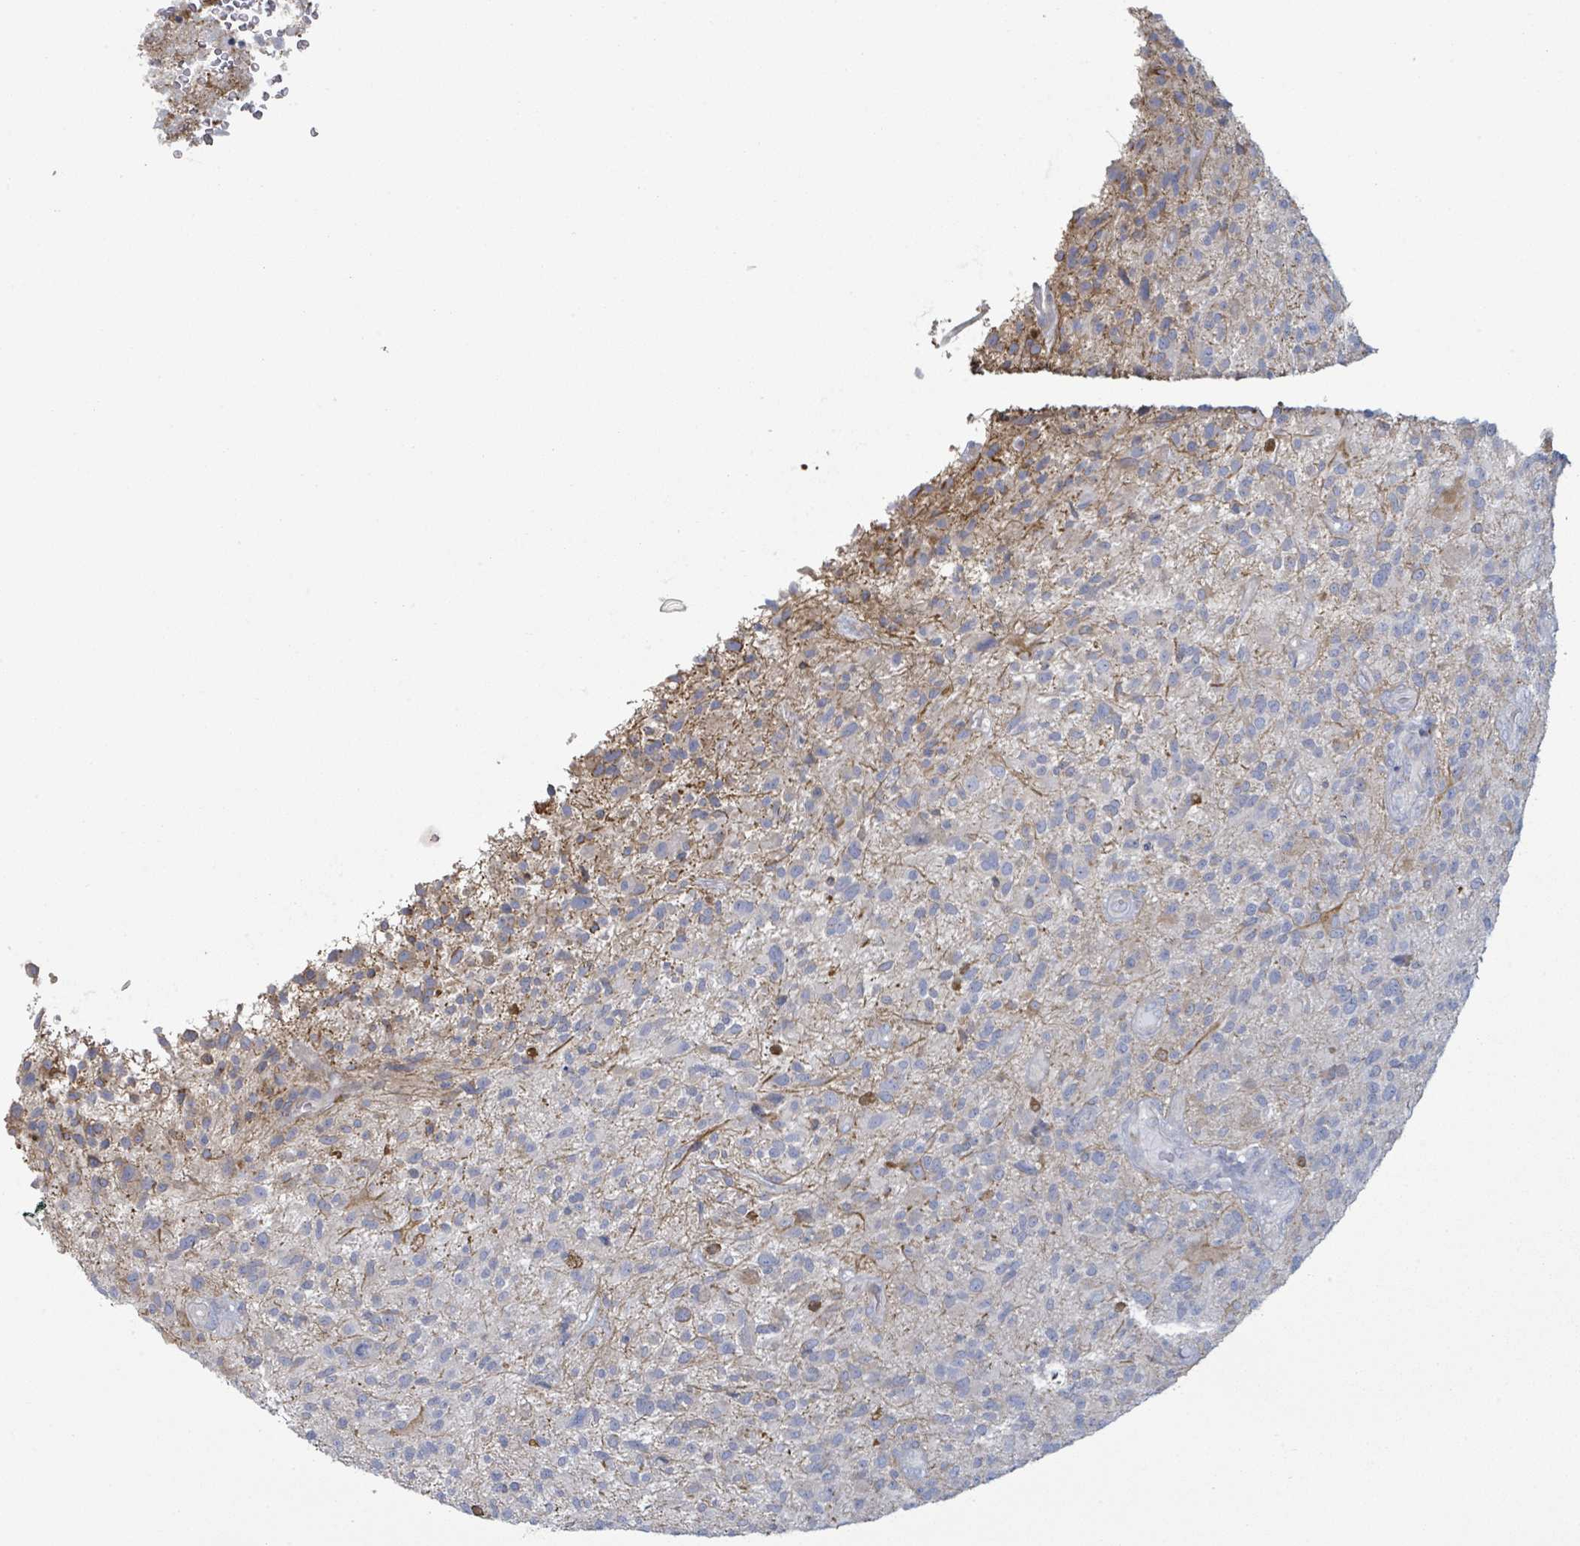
{"staining": {"intensity": "negative", "quantity": "none", "location": "none"}, "tissue": "glioma", "cell_type": "Tumor cells", "image_type": "cancer", "snomed": [{"axis": "morphology", "description": "Glioma, malignant, High grade"}, {"axis": "topography", "description": "Brain"}], "caption": "Immunohistochemical staining of human malignant glioma (high-grade) exhibits no significant expression in tumor cells.", "gene": "COL13A1", "patient": {"sex": "male", "age": 47}}